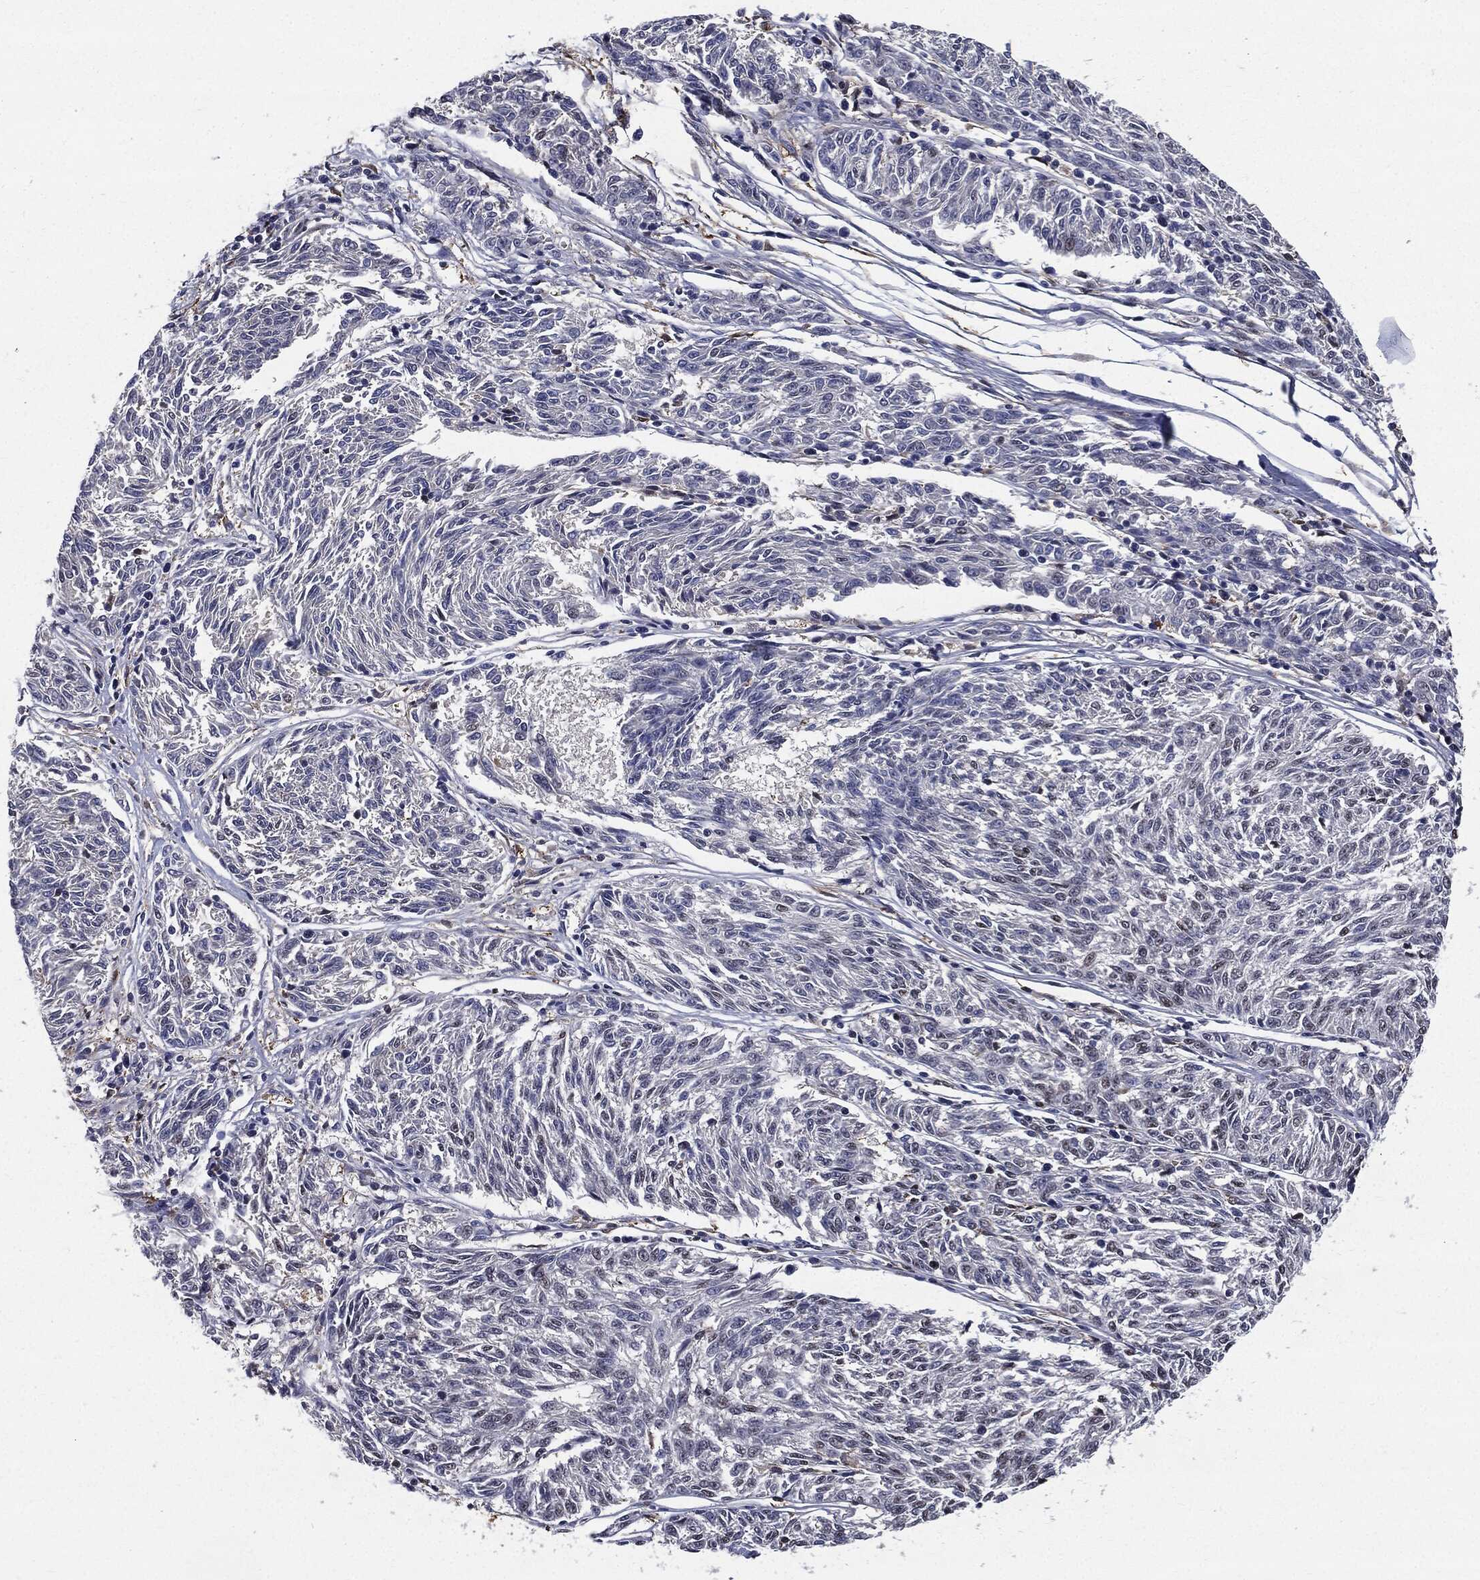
{"staining": {"intensity": "negative", "quantity": "none", "location": "none"}, "tissue": "melanoma", "cell_type": "Tumor cells", "image_type": "cancer", "snomed": [{"axis": "morphology", "description": "Malignant melanoma, NOS"}, {"axis": "topography", "description": "Skin"}], "caption": "The photomicrograph demonstrates no significant staining in tumor cells of melanoma.", "gene": "JUN", "patient": {"sex": "female", "age": 72}}